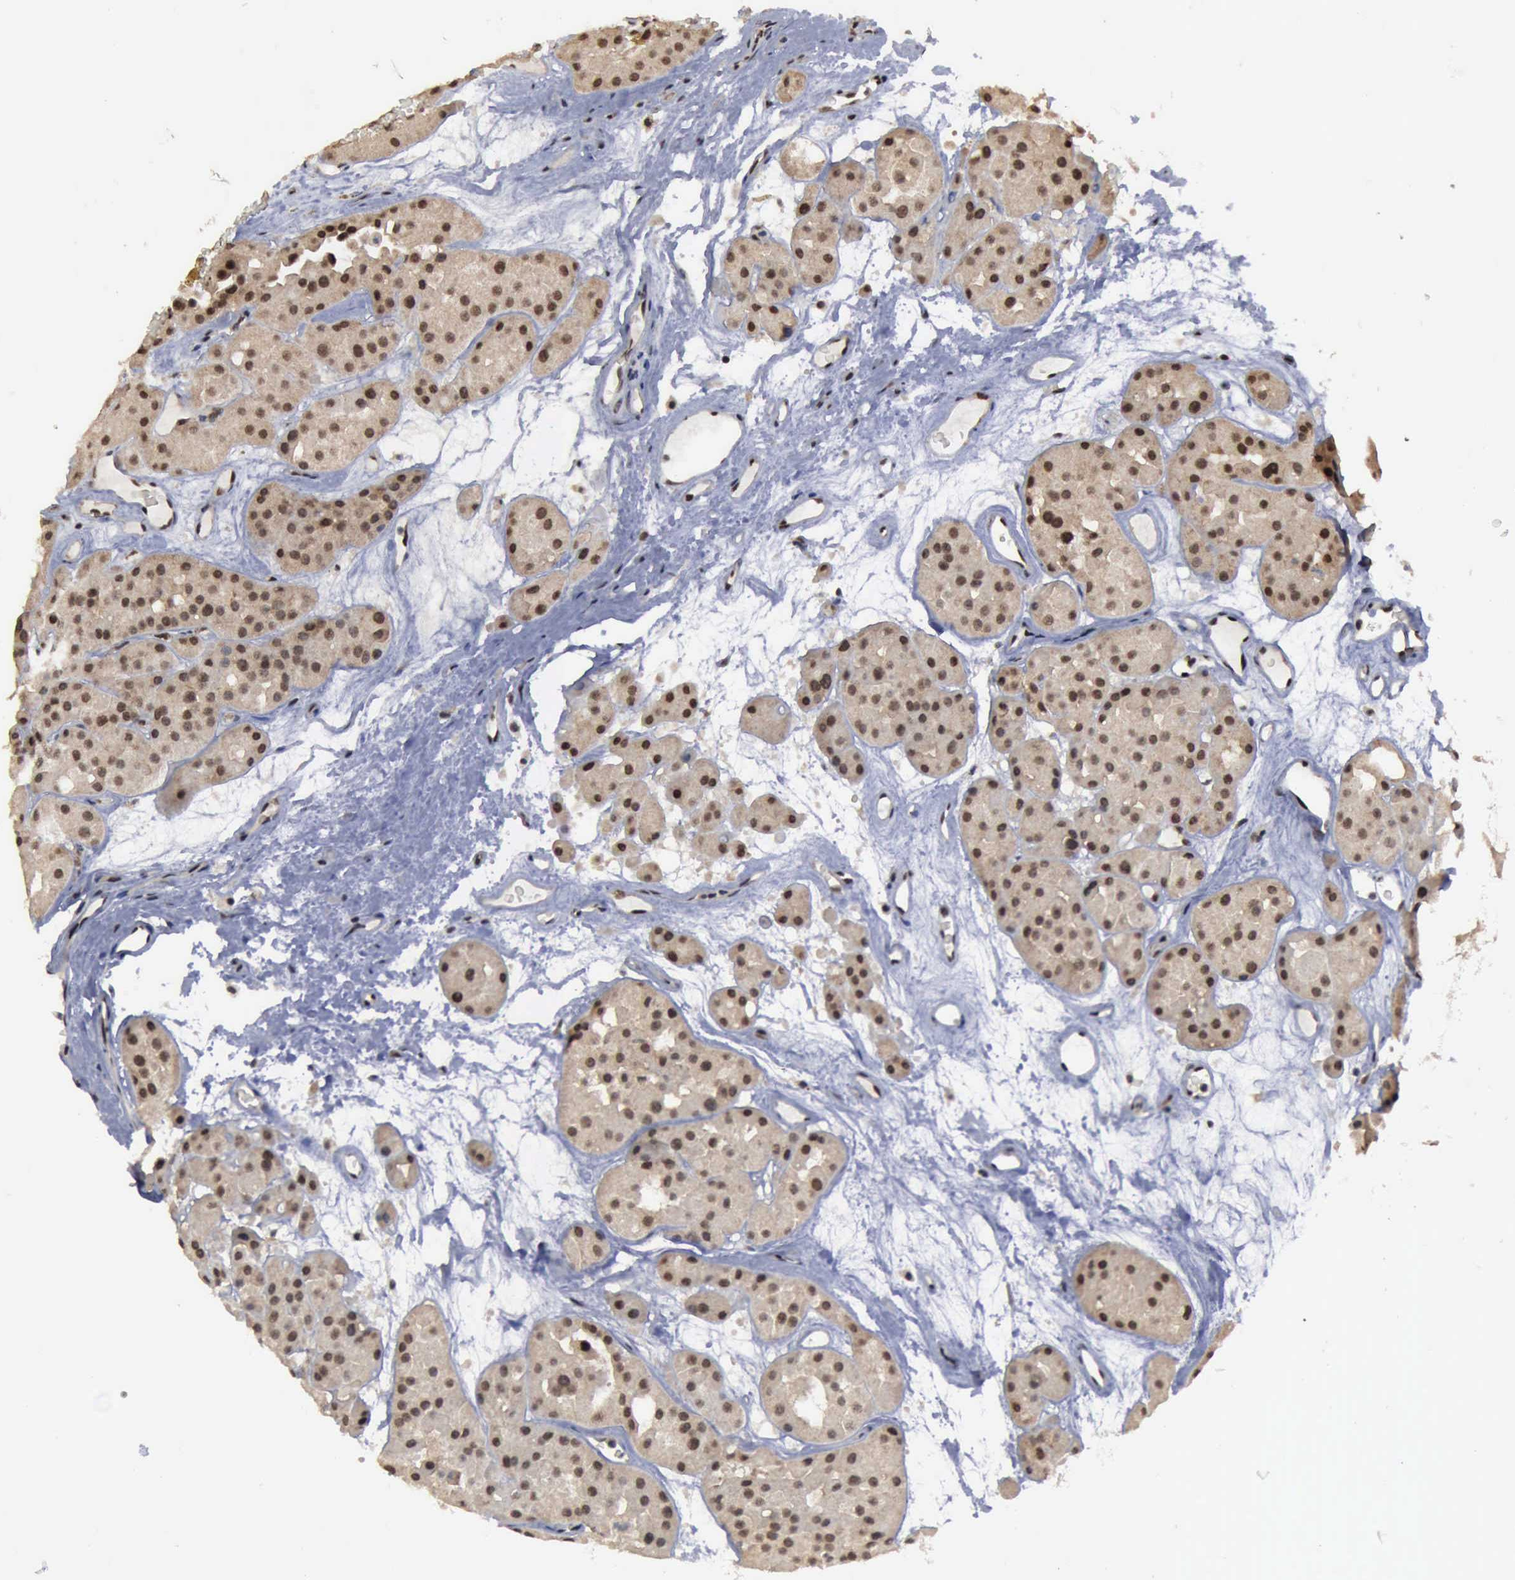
{"staining": {"intensity": "moderate", "quantity": ">75%", "location": "cytoplasmic/membranous,nuclear"}, "tissue": "renal cancer", "cell_type": "Tumor cells", "image_type": "cancer", "snomed": [{"axis": "morphology", "description": "Adenocarcinoma, uncertain malignant potential"}, {"axis": "topography", "description": "Kidney"}], "caption": "This micrograph exhibits immunohistochemistry (IHC) staining of human renal cancer, with medium moderate cytoplasmic/membranous and nuclear expression in about >75% of tumor cells.", "gene": "RTCB", "patient": {"sex": "male", "age": 63}}